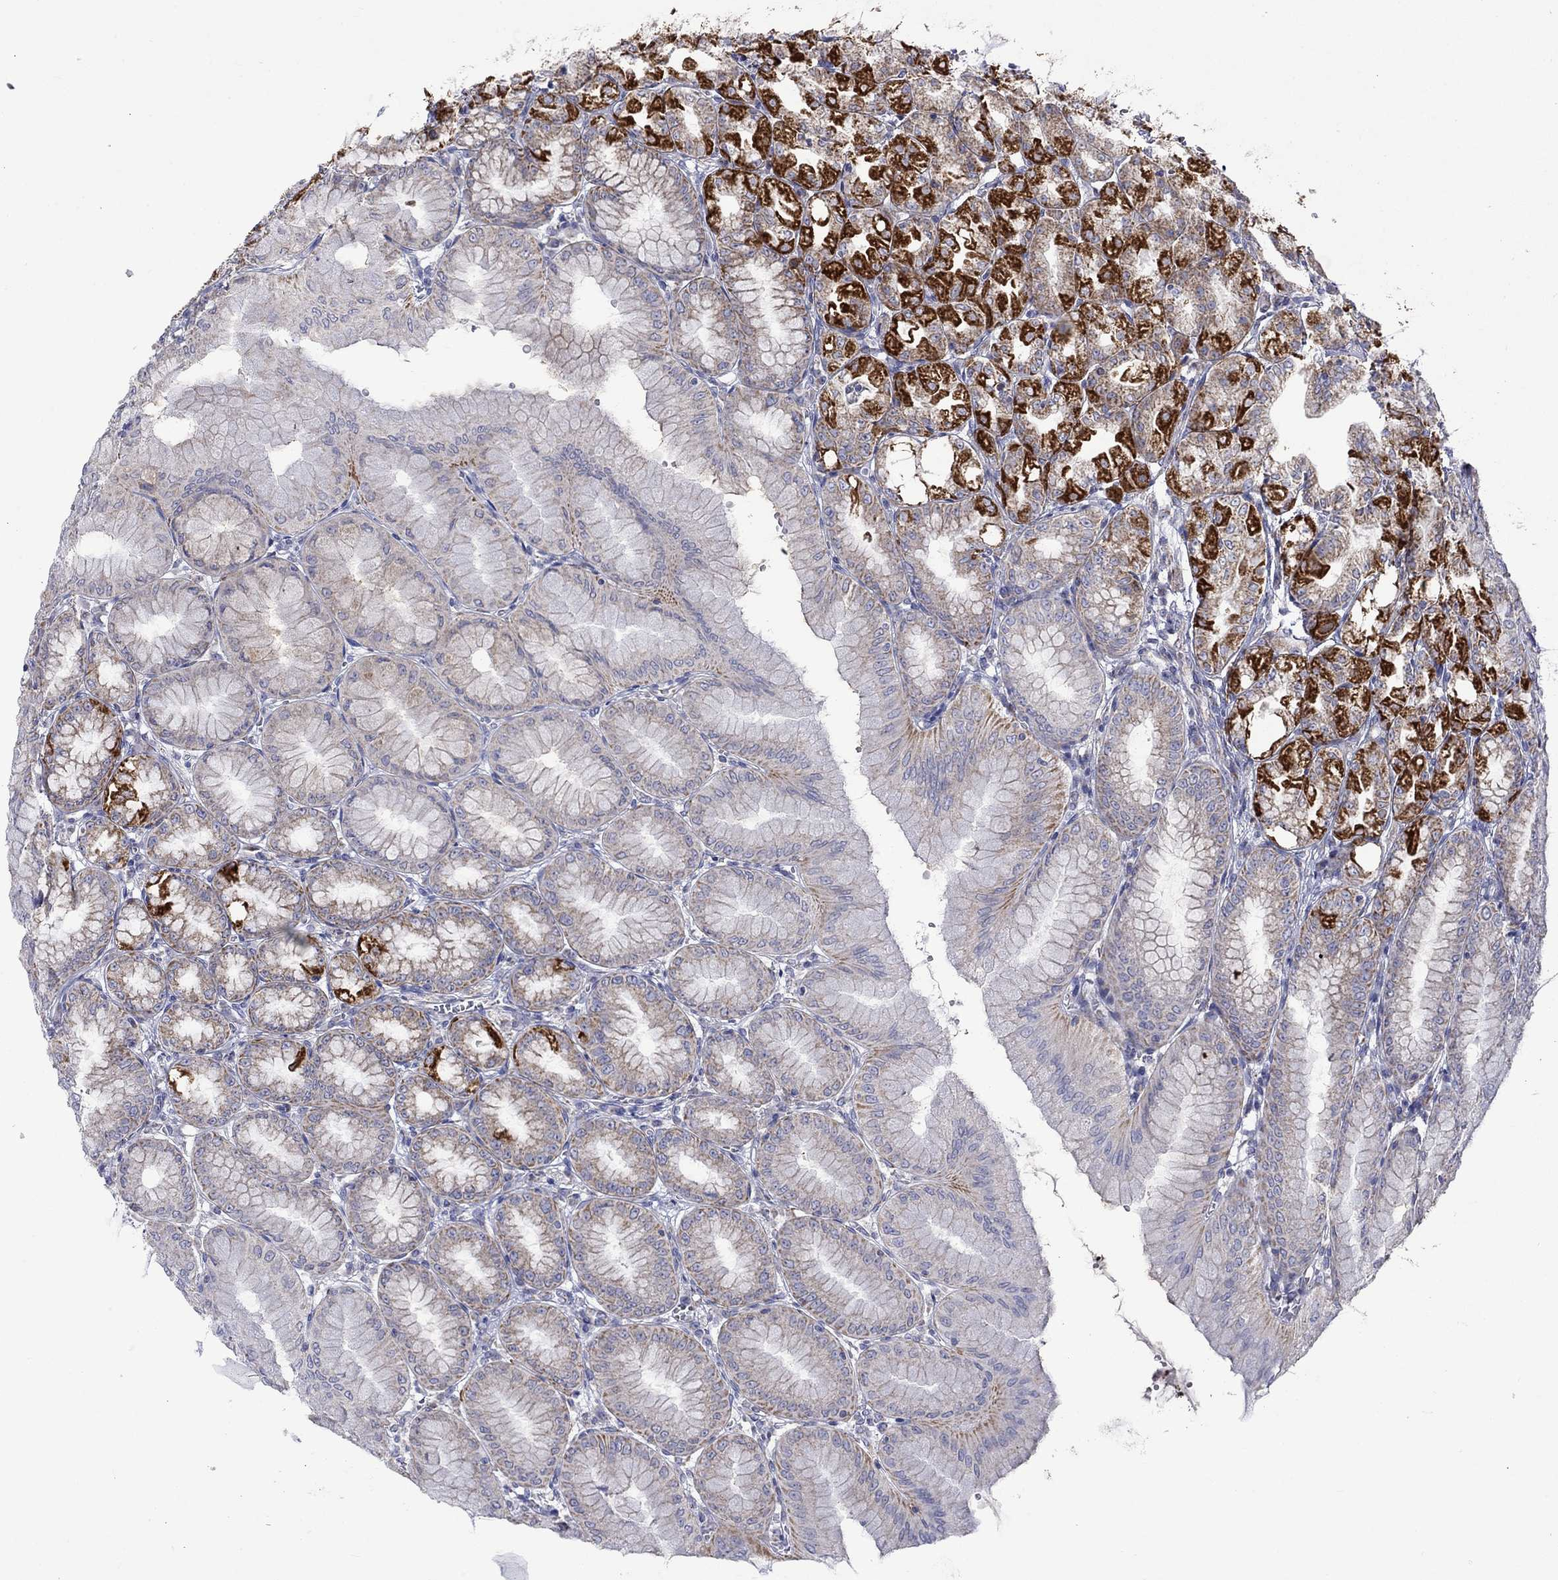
{"staining": {"intensity": "strong", "quantity": "25%-75%", "location": "cytoplasmic/membranous"}, "tissue": "stomach", "cell_type": "Glandular cells", "image_type": "normal", "snomed": [{"axis": "morphology", "description": "Normal tissue, NOS"}, {"axis": "topography", "description": "Stomach, lower"}], "caption": "DAB immunohistochemical staining of benign stomach displays strong cytoplasmic/membranous protein staining in approximately 25%-75% of glandular cells.", "gene": "CISD1", "patient": {"sex": "male", "age": 71}}